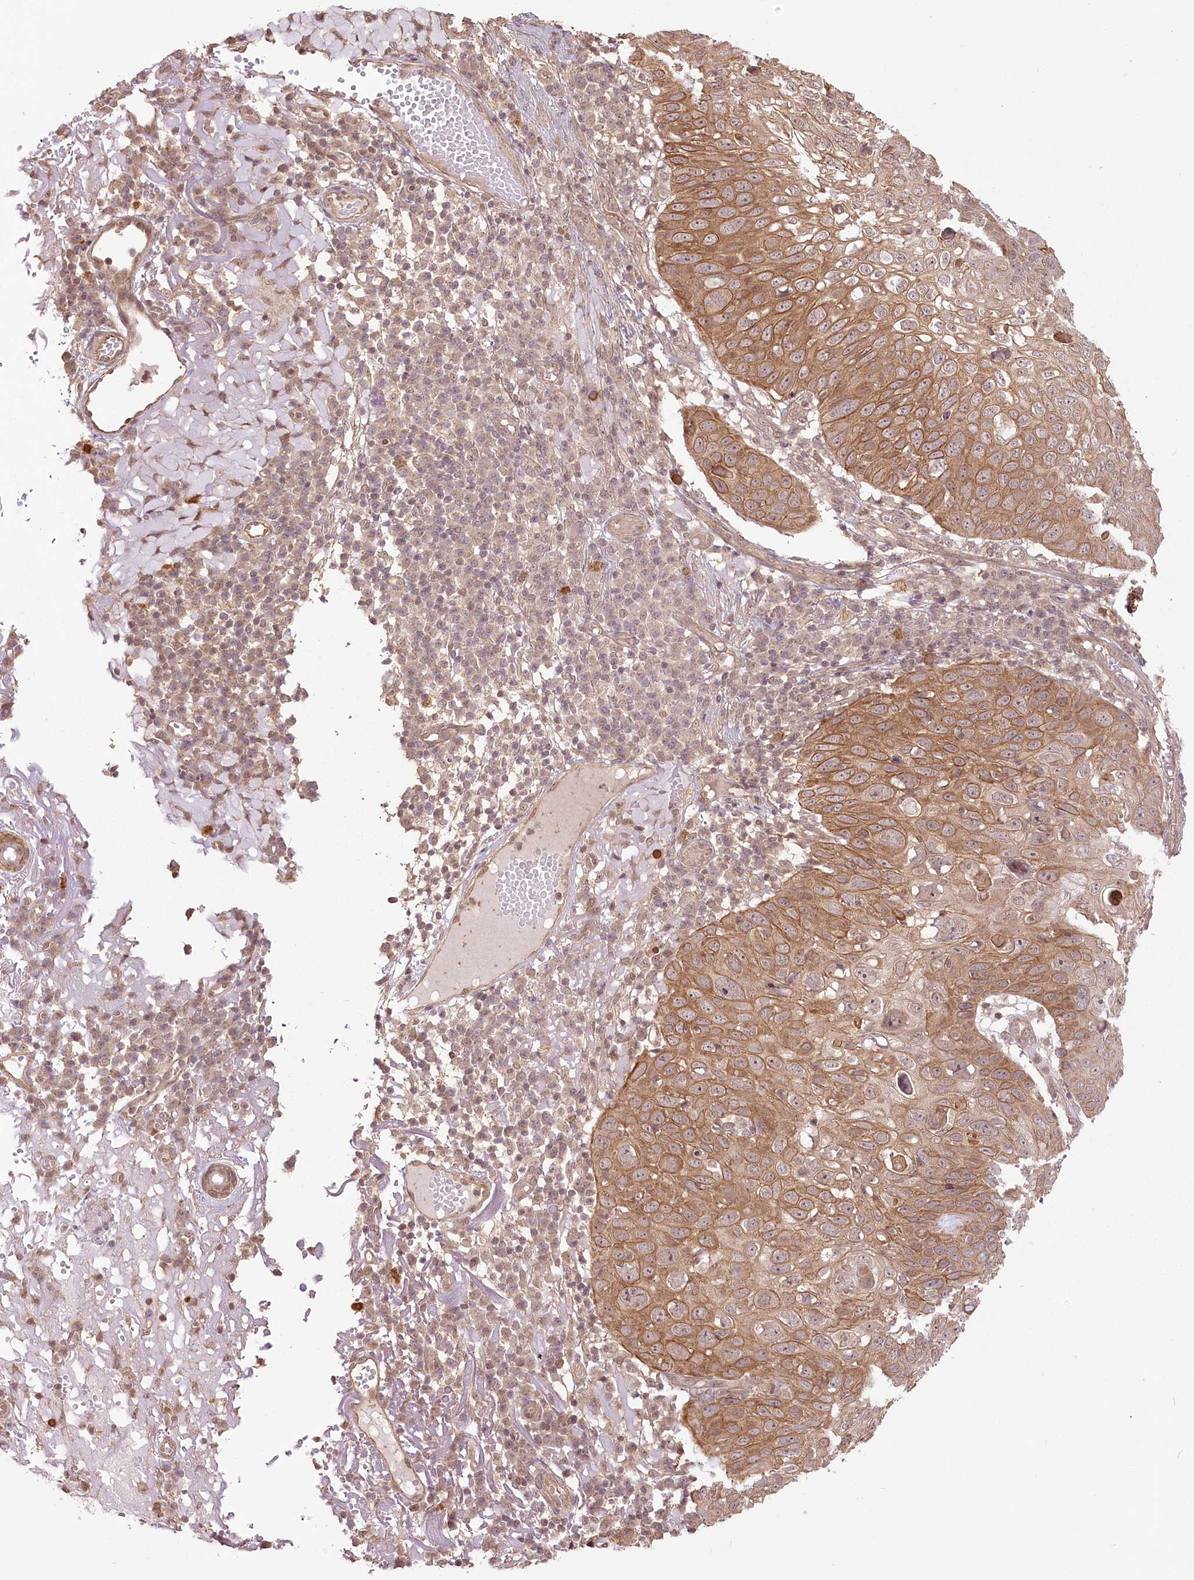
{"staining": {"intensity": "moderate", "quantity": ">75%", "location": "cytoplasmic/membranous,nuclear"}, "tissue": "skin cancer", "cell_type": "Tumor cells", "image_type": "cancer", "snomed": [{"axis": "morphology", "description": "Squamous cell carcinoma, NOS"}, {"axis": "topography", "description": "Skin"}], "caption": "The photomicrograph exhibits a brown stain indicating the presence of a protein in the cytoplasmic/membranous and nuclear of tumor cells in skin squamous cell carcinoma. (Brightfield microscopy of DAB IHC at high magnification).", "gene": "R3HDM2", "patient": {"sex": "female", "age": 90}}